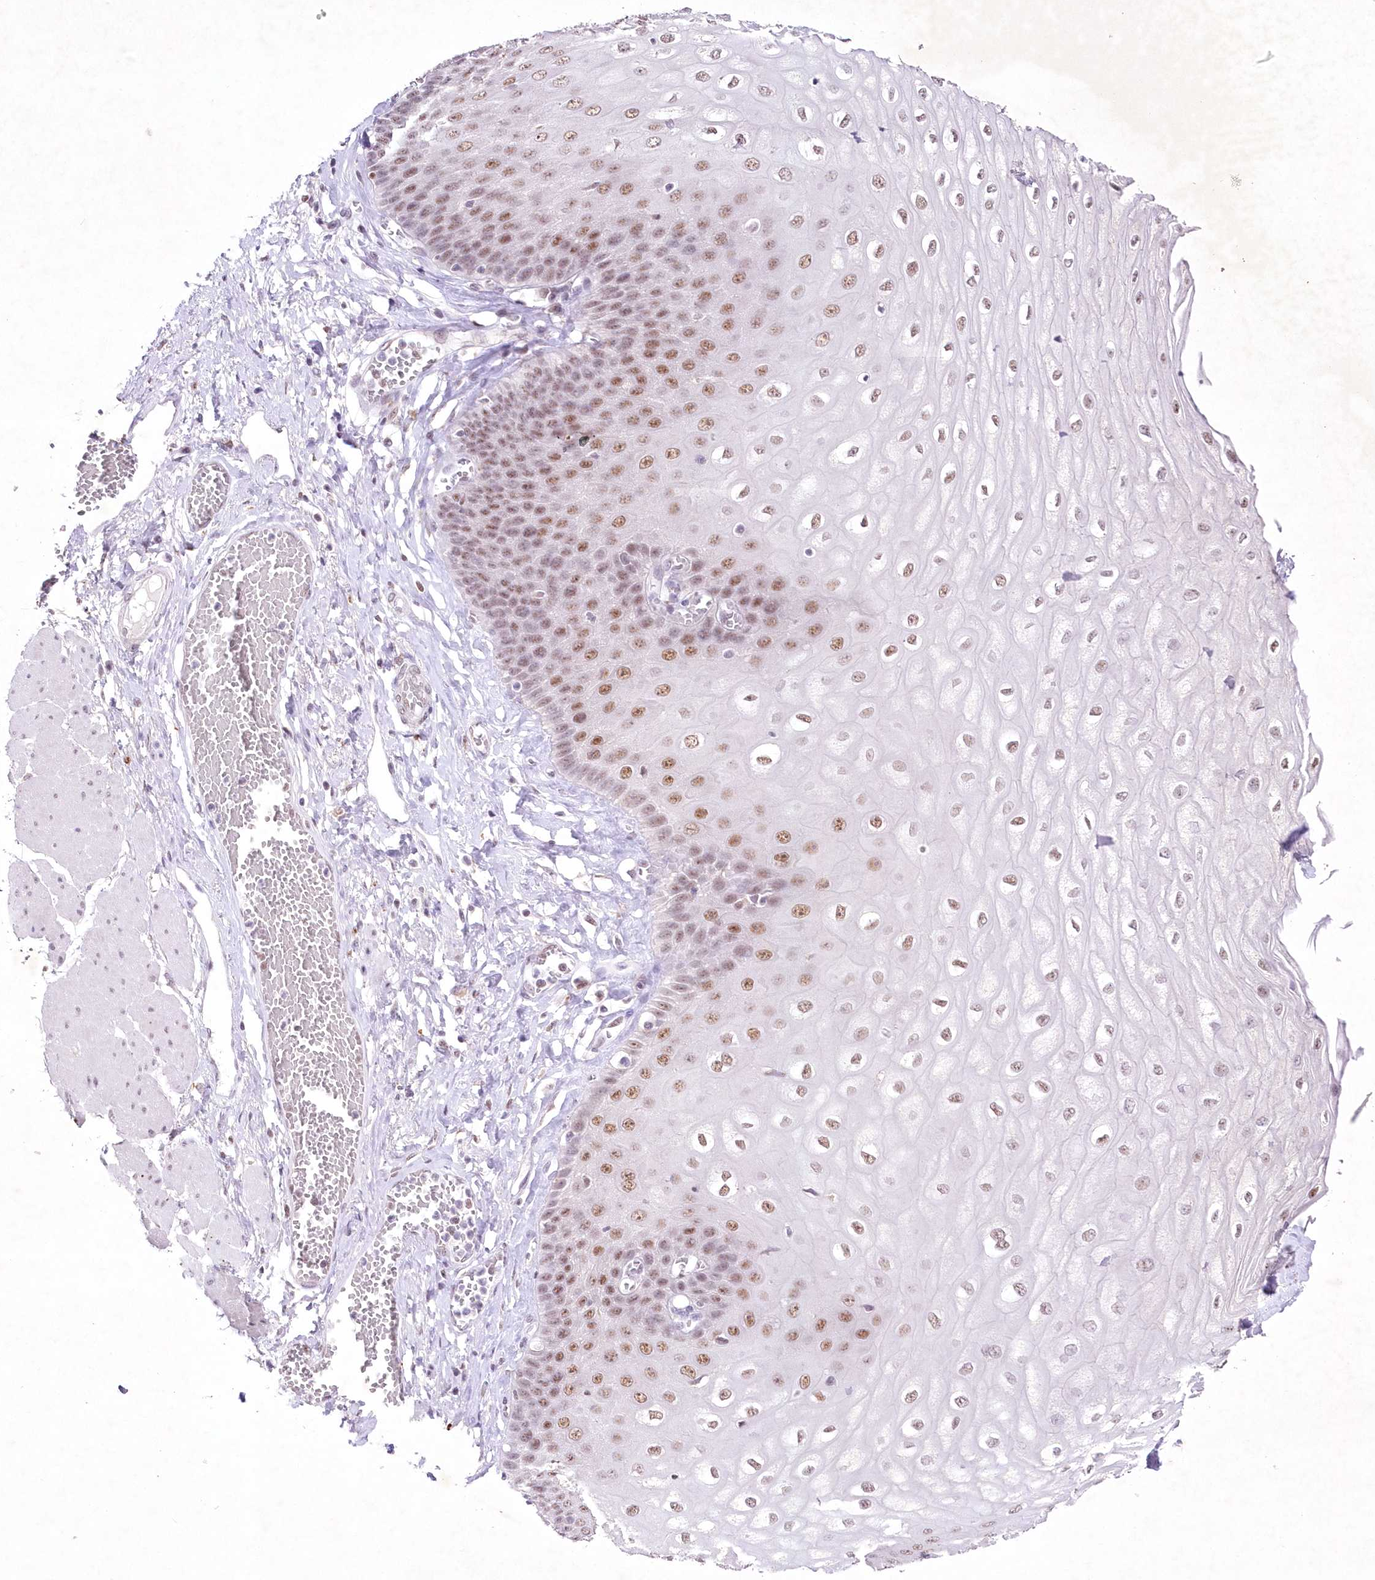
{"staining": {"intensity": "moderate", "quantity": ">75%", "location": "nuclear"}, "tissue": "esophagus", "cell_type": "Squamous epithelial cells", "image_type": "normal", "snomed": [{"axis": "morphology", "description": "Normal tissue, NOS"}, {"axis": "topography", "description": "Esophagus"}], "caption": "Esophagus stained with DAB (3,3'-diaminobenzidine) immunohistochemistry (IHC) demonstrates medium levels of moderate nuclear expression in about >75% of squamous epithelial cells. The staining was performed using DAB to visualize the protein expression in brown, while the nuclei were stained in blue with hematoxylin (Magnification: 20x).", "gene": "ENSG00000275740", "patient": {"sex": "male", "age": 60}}